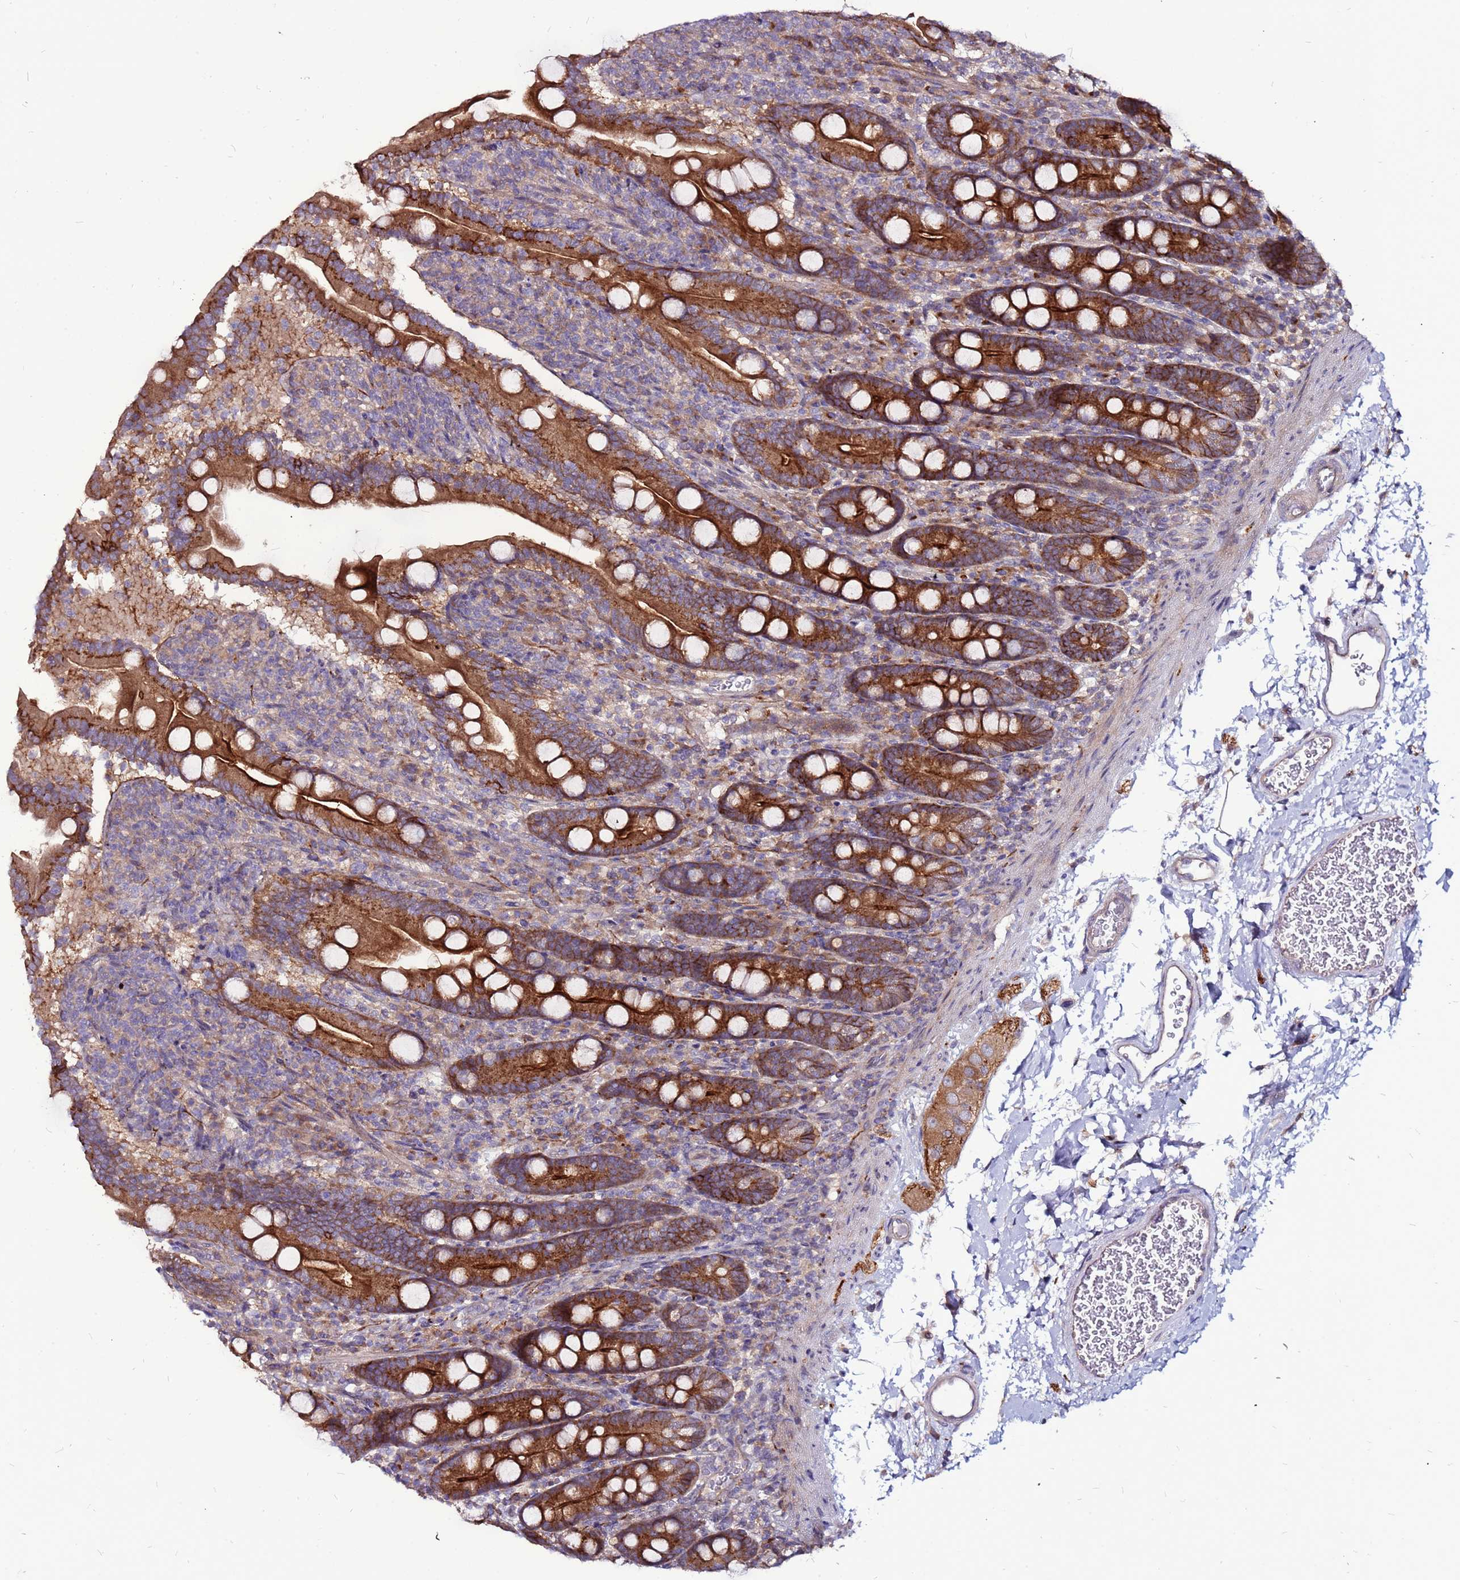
{"staining": {"intensity": "strong", "quantity": ">75%", "location": "cytoplasmic/membranous"}, "tissue": "duodenum", "cell_type": "Glandular cells", "image_type": "normal", "snomed": [{"axis": "morphology", "description": "Normal tissue, NOS"}, {"axis": "topography", "description": "Duodenum"}], "caption": "Immunohistochemical staining of normal duodenum exhibits high levels of strong cytoplasmic/membranous staining in about >75% of glandular cells. (brown staining indicates protein expression, while blue staining denotes nuclei).", "gene": "GPN3", "patient": {"sex": "male", "age": 35}}